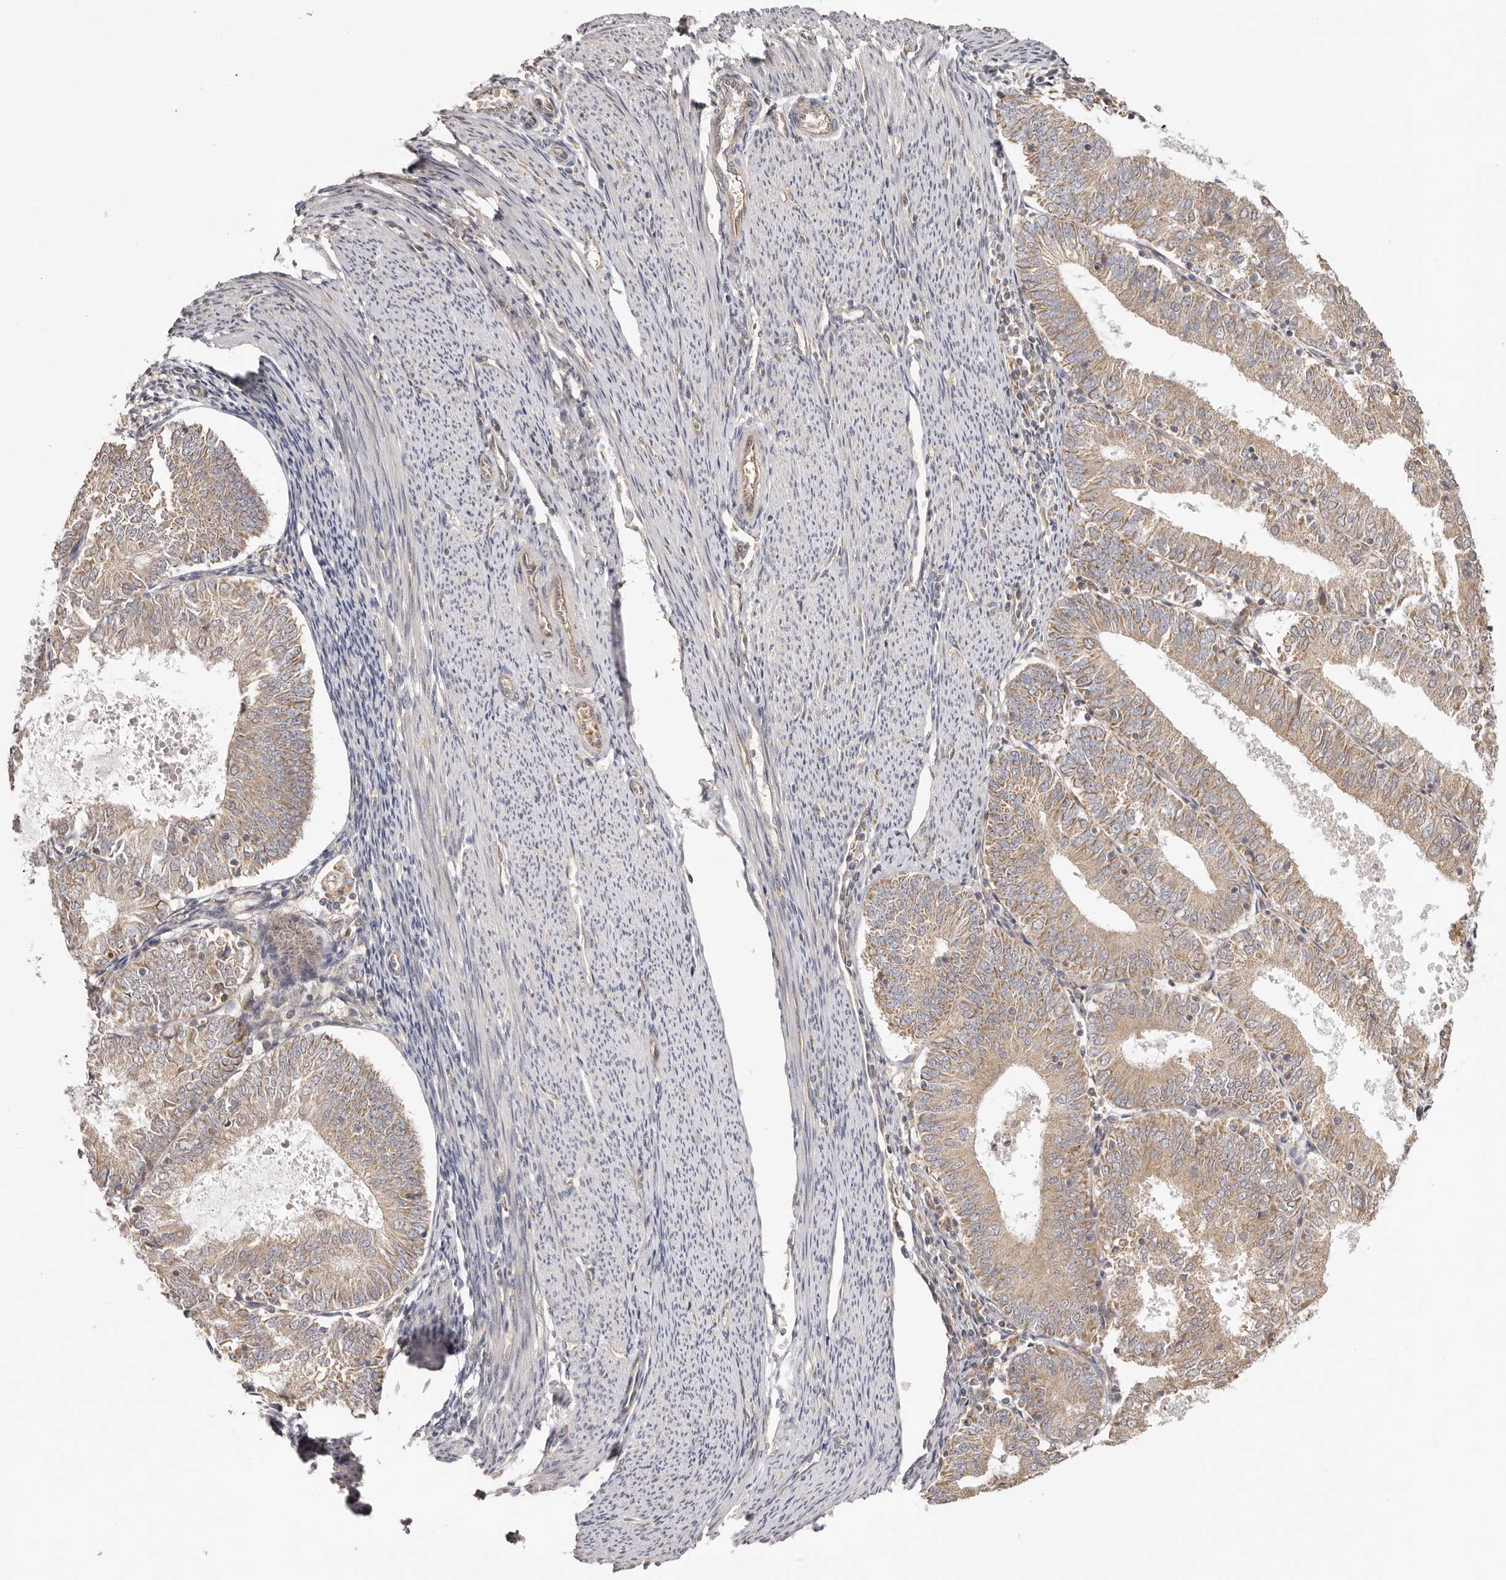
{"staining": {"intensity": "weak", "quantity": "25%-75%", "location": "cytoplasmic/membranous"}, "tissue": "endometrial cancer", "cell_type": "Tumor cells", "image_type": "cancer", "snomed": [{"axis": "morphology", "description": "Adenocarcinoma, NOS"}, {"axis": "topography", "description": "Endometrium"}], "caption": "Endometrial cancer (adenocarcinoma) was stained to show a protein in brown. There is low levels of weak cytoplasmic/membranous staining in about 25%-75% of tumor cells.", "gene": "UBR2", "patient": {"sex": "female", "age": 57}}